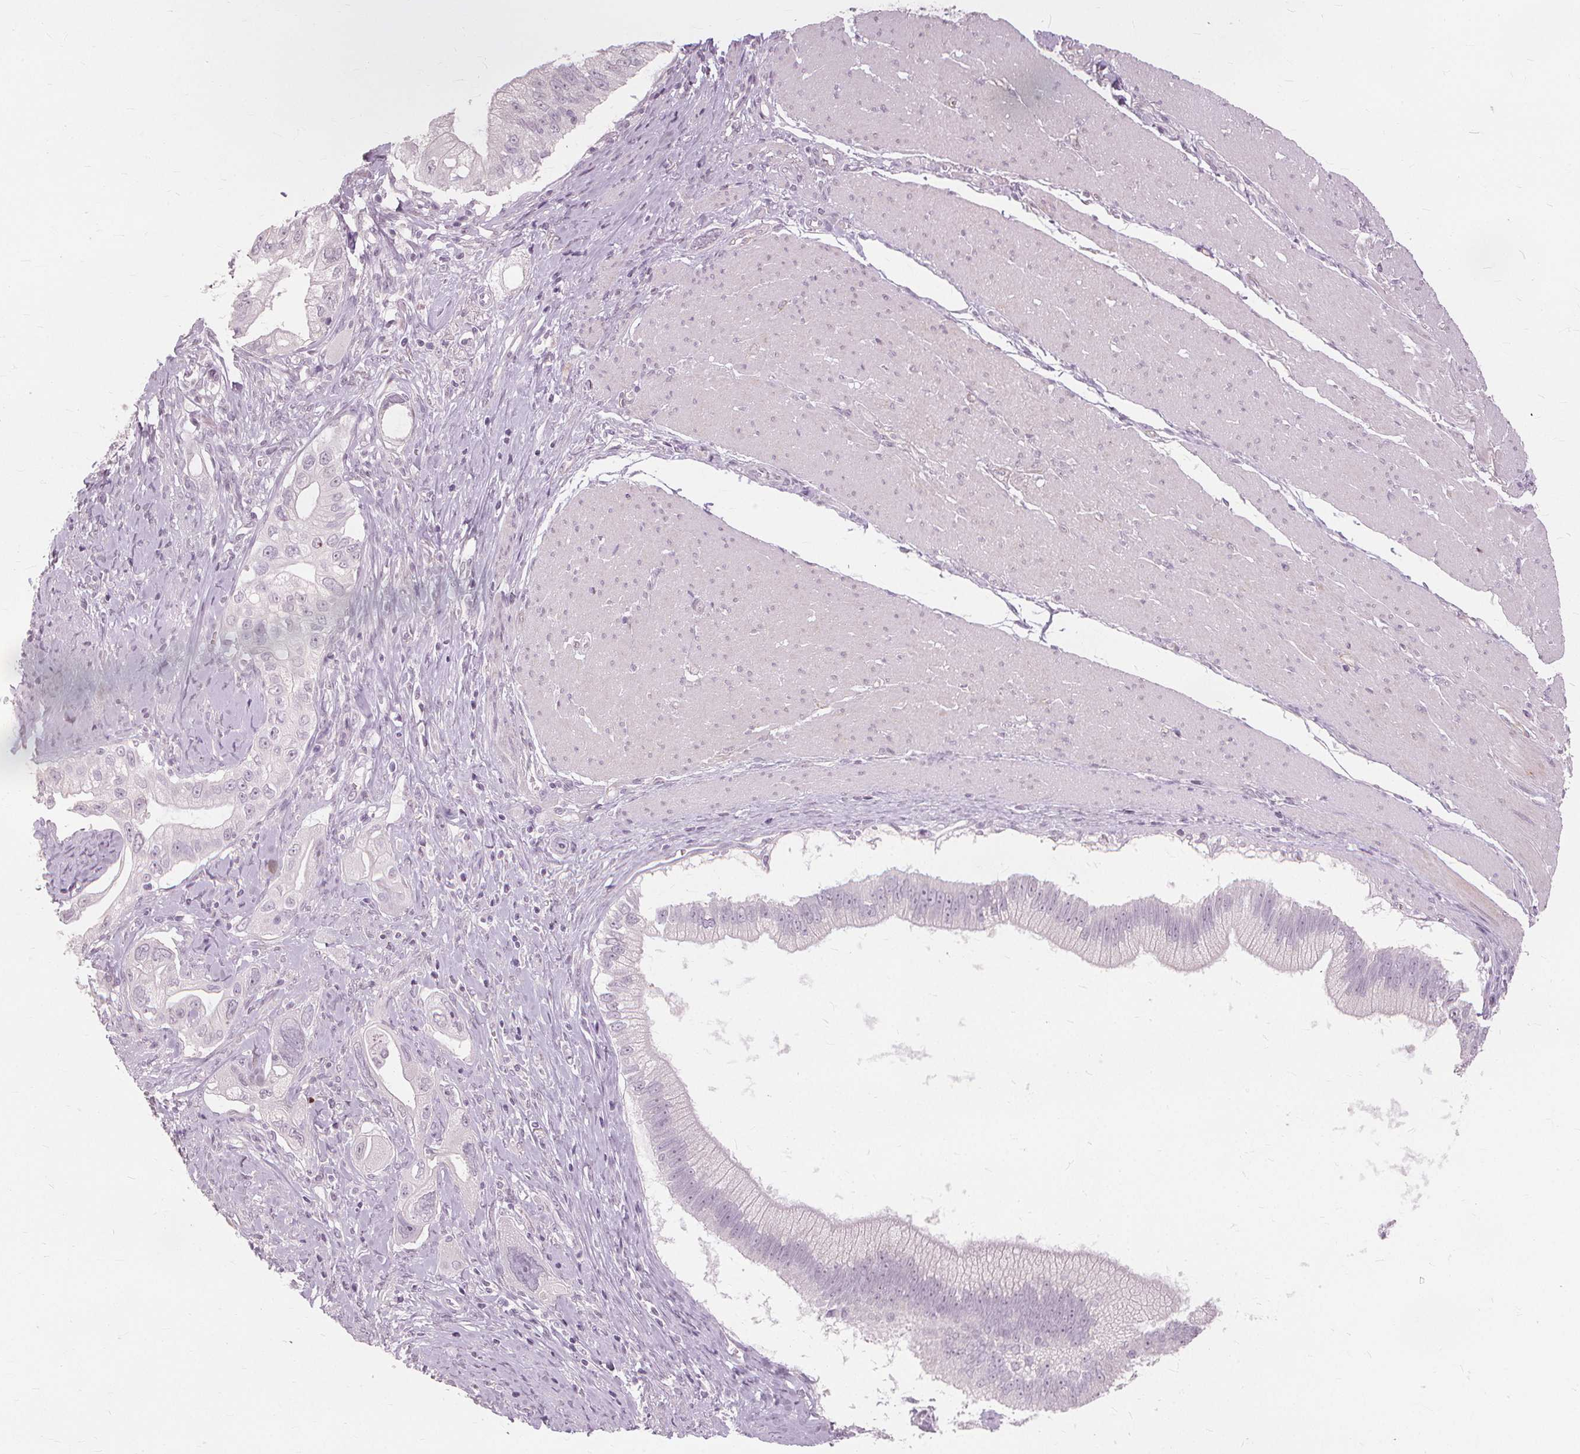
{"staining": {"intensity": "negative", "quantity": "none", "location": "none"}, "tissue": "pancreatic cancer", "cell_type": "Tumor cells", "image_type": "cancer", "snomed": [{"axis": "morphology", "description": "Adenocarcinoma, NOS"}, {"axis": "topography", "description": "Pancreas"}], "caption": "The micrograph shows no staining of tumor cells in pancreatic adenocarcinoma.", "gene": "SFTPD", "patient": {"sex": "male", "age": 70}}